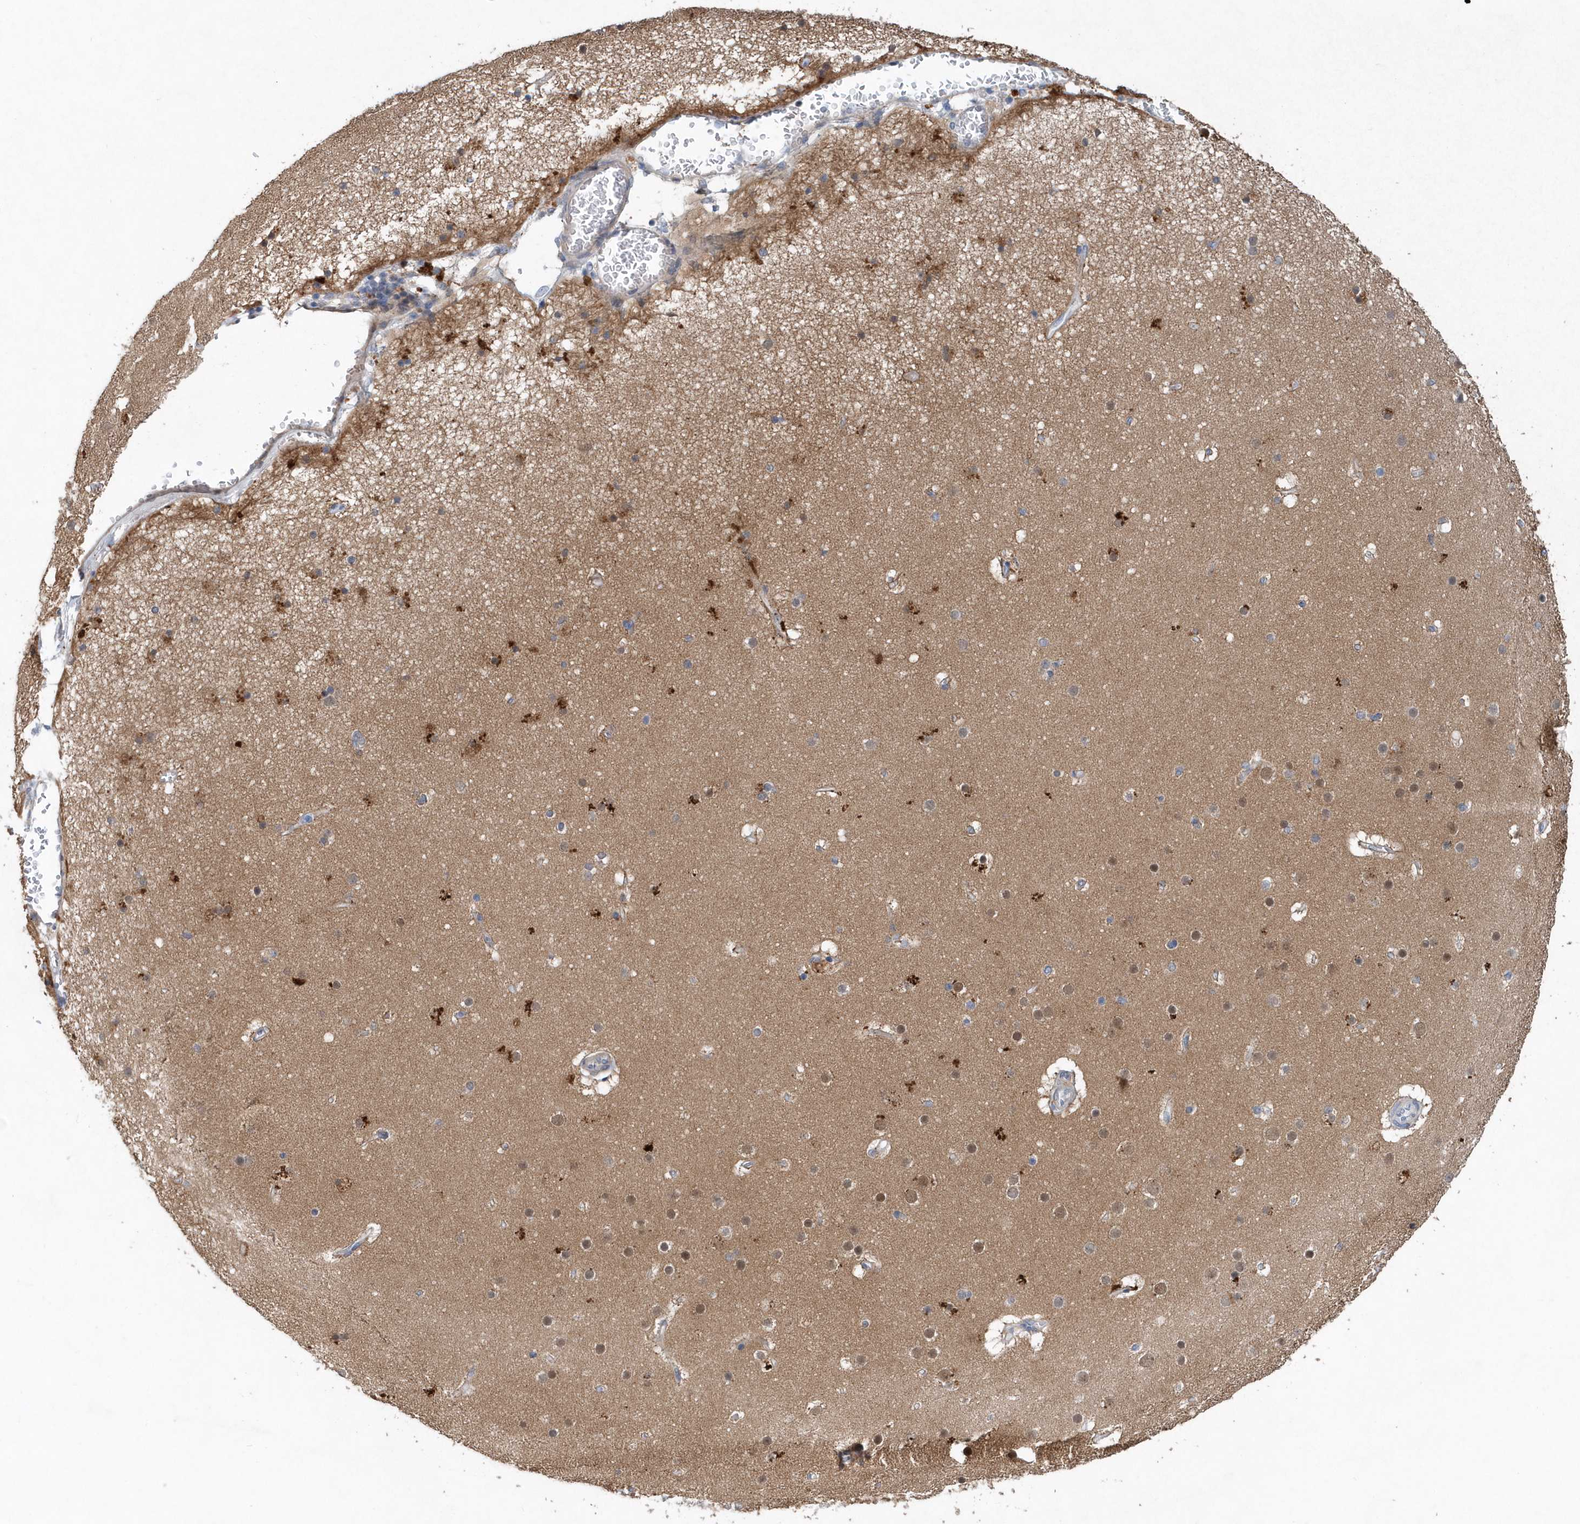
{"staining": {"intensity": "negative", "quantity": "none", "location": "none"}, "tissue": "cerebral cortex", "cell_type": "Endothelial cells", "image_type": "normal", "snomed": [{"axis": "morphology", "description": "Normal tissue, NOS"}, {"axis": "topography", "description": "Cerebral cortex"}], "caption": "Image shows no protein staining in endothelial cells of benign cerebral cortex. (DAB immunohistochemistry with hematoxylin counter stain).", "gene": "PFN2", "patient": {"sex": "male", "age": 57}}